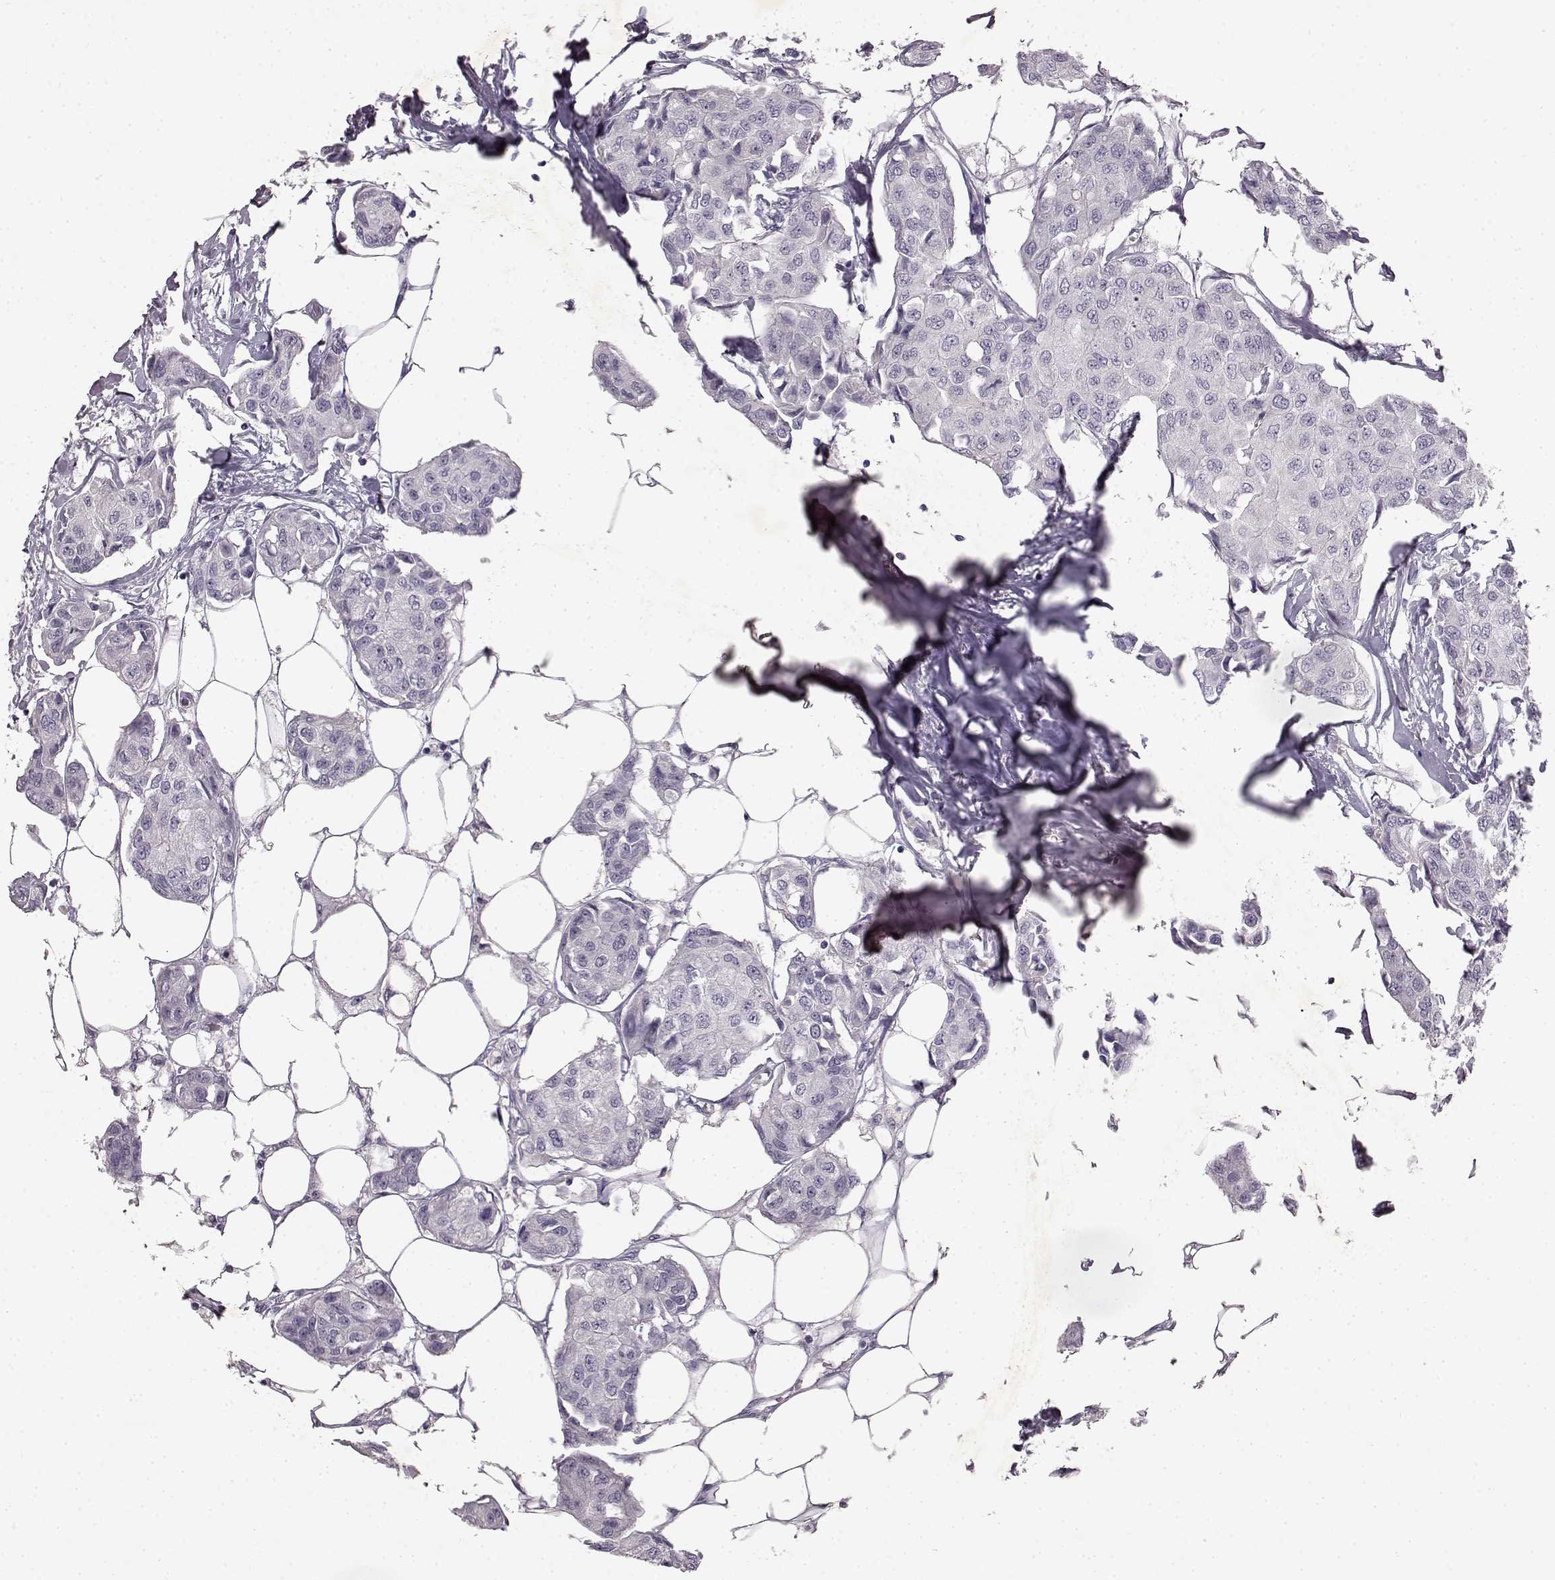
{"staining": {"intensity": "negative", "quantity": "none", "location": "none"}, "tissue": "breast cancer", "cell_type": "Tumor cells", "image_type": "cancer", "snomed": [{"axis": "morphology", "description": "Duct carcinoma"}, {"axis": "topography", "description": "Breast"}, {"axis": "topography", "description": "Lymph node"}], "caption": "This image is of breast intraductal carcinoma stained with immunohistochemistry to label a protein in brown with the nuclei are counter-stained blue. There is no positivity in tumor cells.", "gene": "SPAG17", "patient": {"sex": "female", "age": 80}}